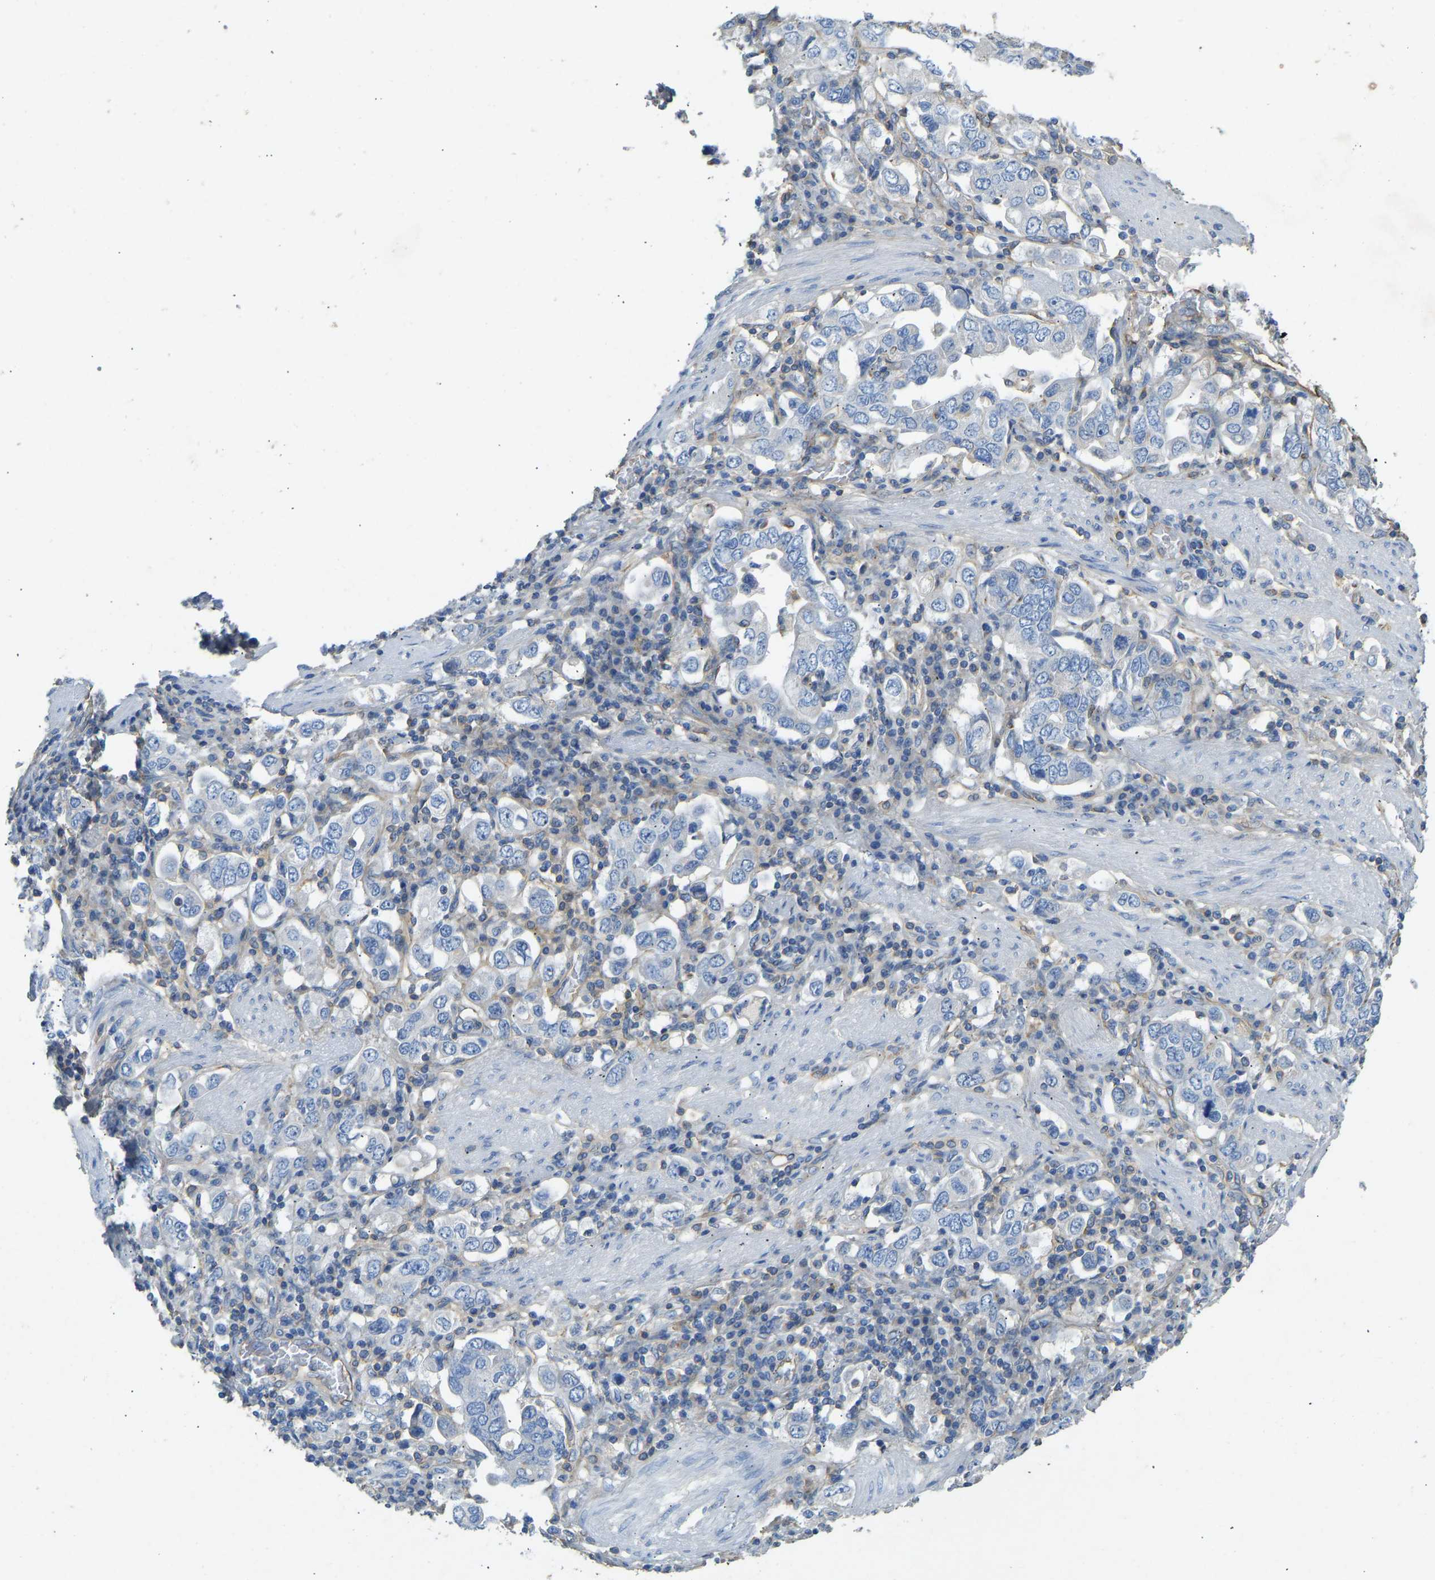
{"staining": {"intensity": "negative", "quantity": "none", "location": "none"}, "tissue": "stomach cancer", "cell_type": "Tumor cells", "image_type": "cancer", "snomed": [{"axis": "morphology", "description": "Adenocarcinoma, NOS"}, {"axis": "topography", "description": "Stomach, upper"}], "caption": "Image shows no protein positivity in tumor cells of stomach cancer (adenocarcinoma) tissue.", "gene": "TECTA", "patient": {"sex": "male", "age": 62}}